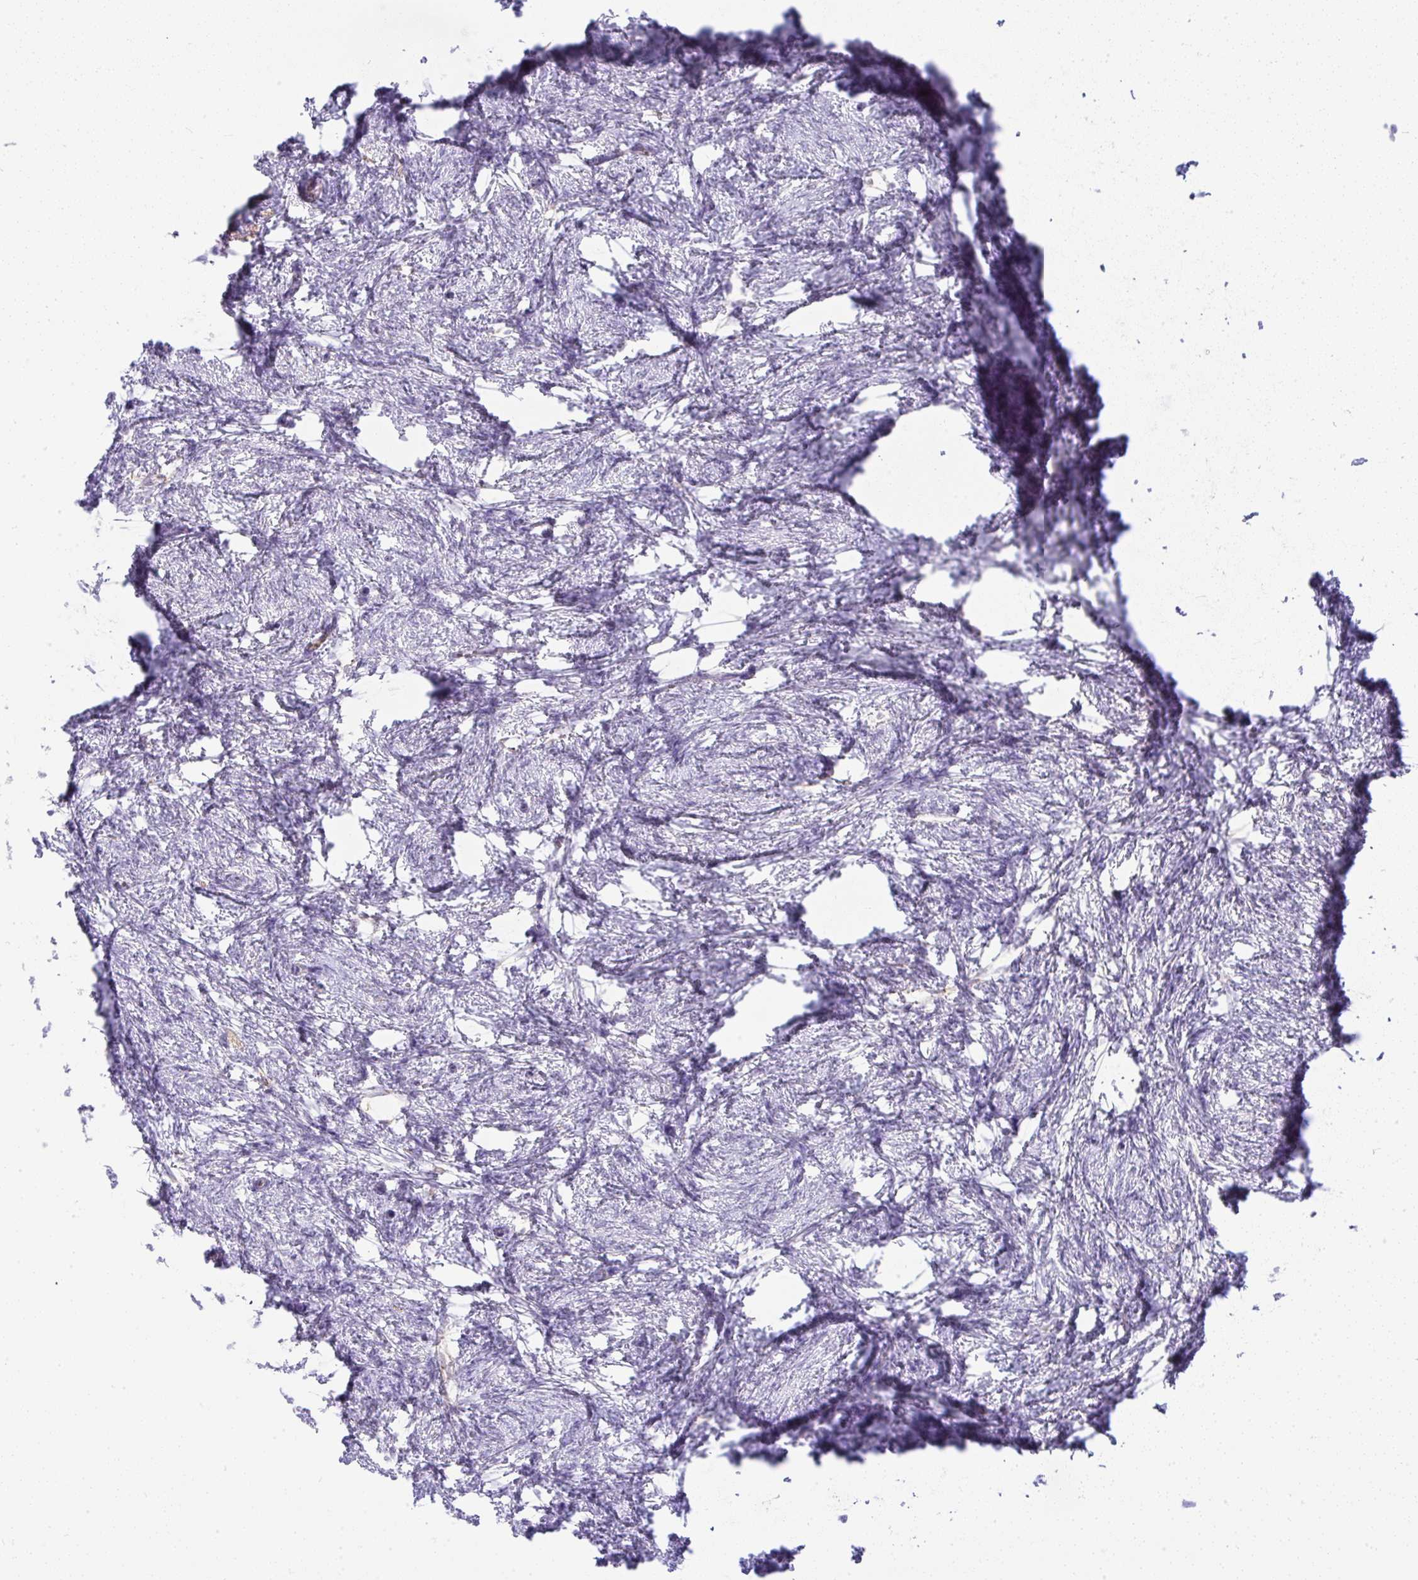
{"staining": {"intensity": "negative", "quantity": "none", "location": "none"}, "tissue": "ovary", "cell_type": "Ovarian stroma cells", "image_type": "normal", "snomed": [{"axis": "morphology", "description": "Normal tissue, NOS"}, {"axis": "topography", "description": "Ovary"}], "caption": "Immunohistochemistry (IHC) of normal ovary displays no expression in ovarian stroma cells.", "gene": "FAM177A1", "patient": {"sex": "female", "age": 41}}